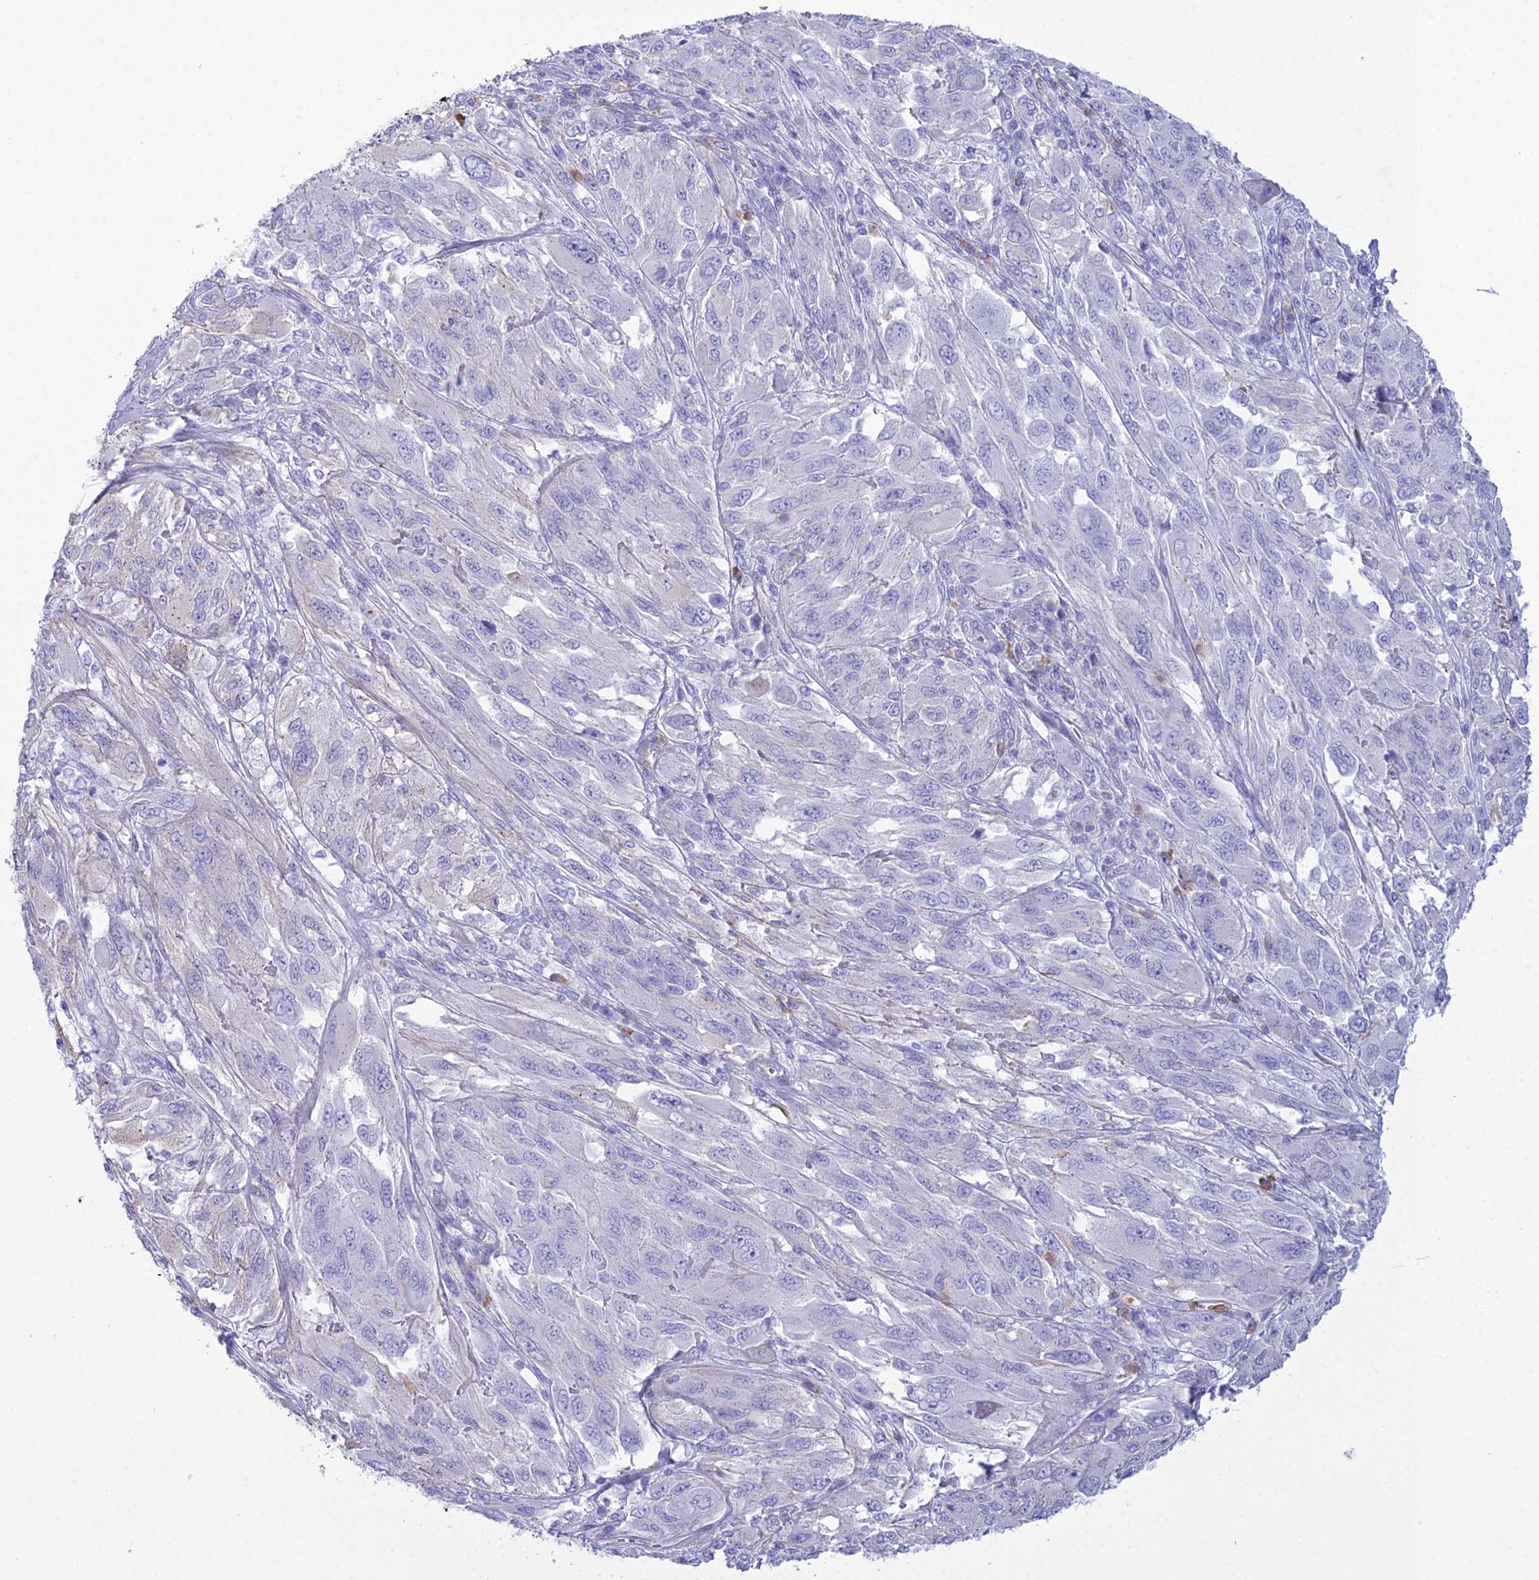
{"staining": {"intensity": "negative", "quantity": "none", "location": "none"}, "tissue": "melanoma", "cell_type": "Tumor cells", "image_type": "cancer", "snomed": [{"axis": "morphology", "description": "Malignant melanoma, NOS"}, {"axis": "topography", "description": "Skin"}], "caption": "The image displays no staining of tumor cells in malignant melanoma.", "gene": "OR1Q1", "patient": {"sex": "female", "age": 91}}